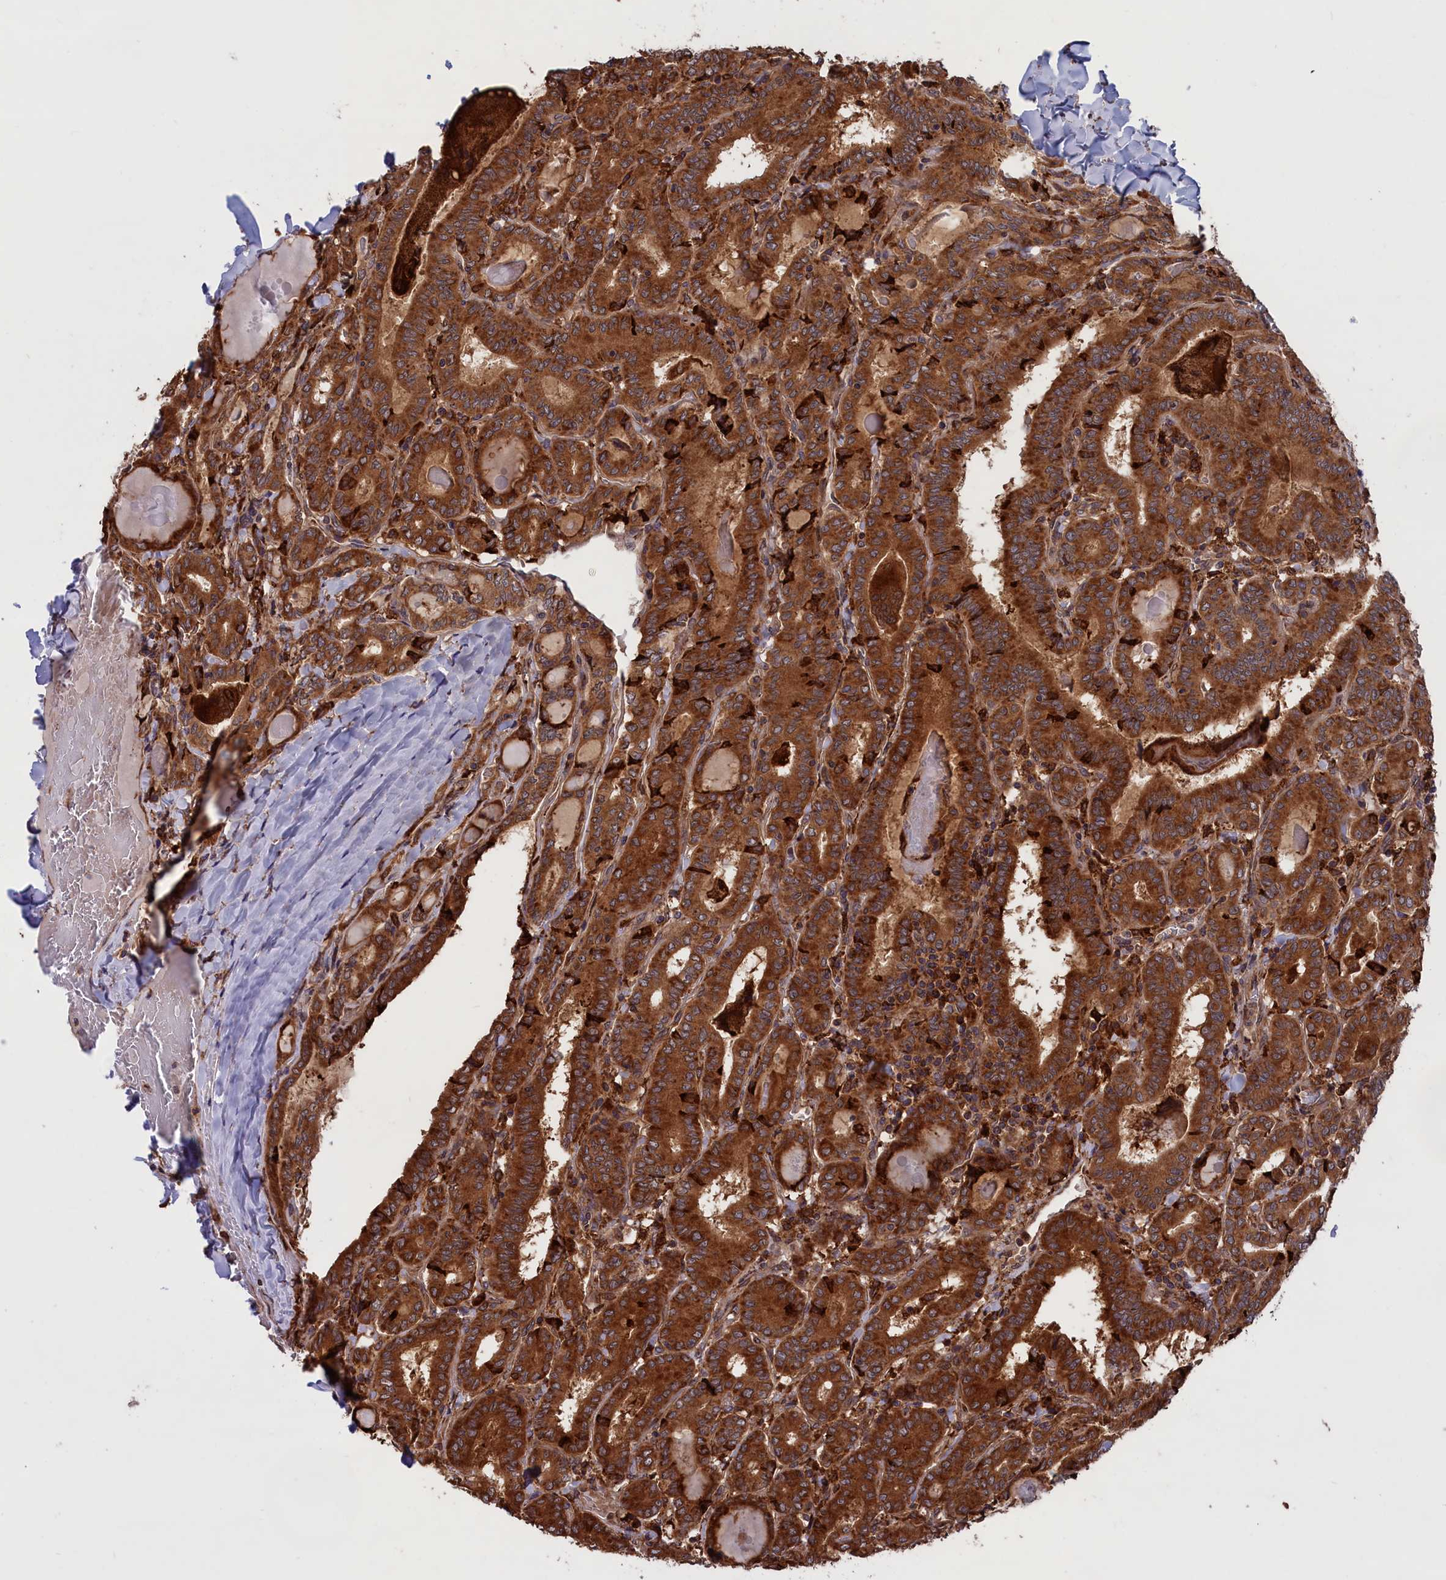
{"staining": {"intensity": "strong", "quantity": ">75%", "location": "cytoplasmic/membranous"}, "tissue": "thyroid cancer", "cell_type": "Tumor cells", "image_type": "cancer", "snomed": [{"axis": "morphology", "description": "Papillary adenocarcinoma, NOS"}, {"axis": "topography", "description": "Thyroid gland"}], "caption": "Immunohistochemistry (IHC) of human thyroid cancer demonstrates high levels of strong cytoplasmic/membranous staining in approximately >75% of tumor cells. Nuclei are stained in blue.", "gene": "PLA2G4C", "patient": {"sex": "female", "age": 72}}